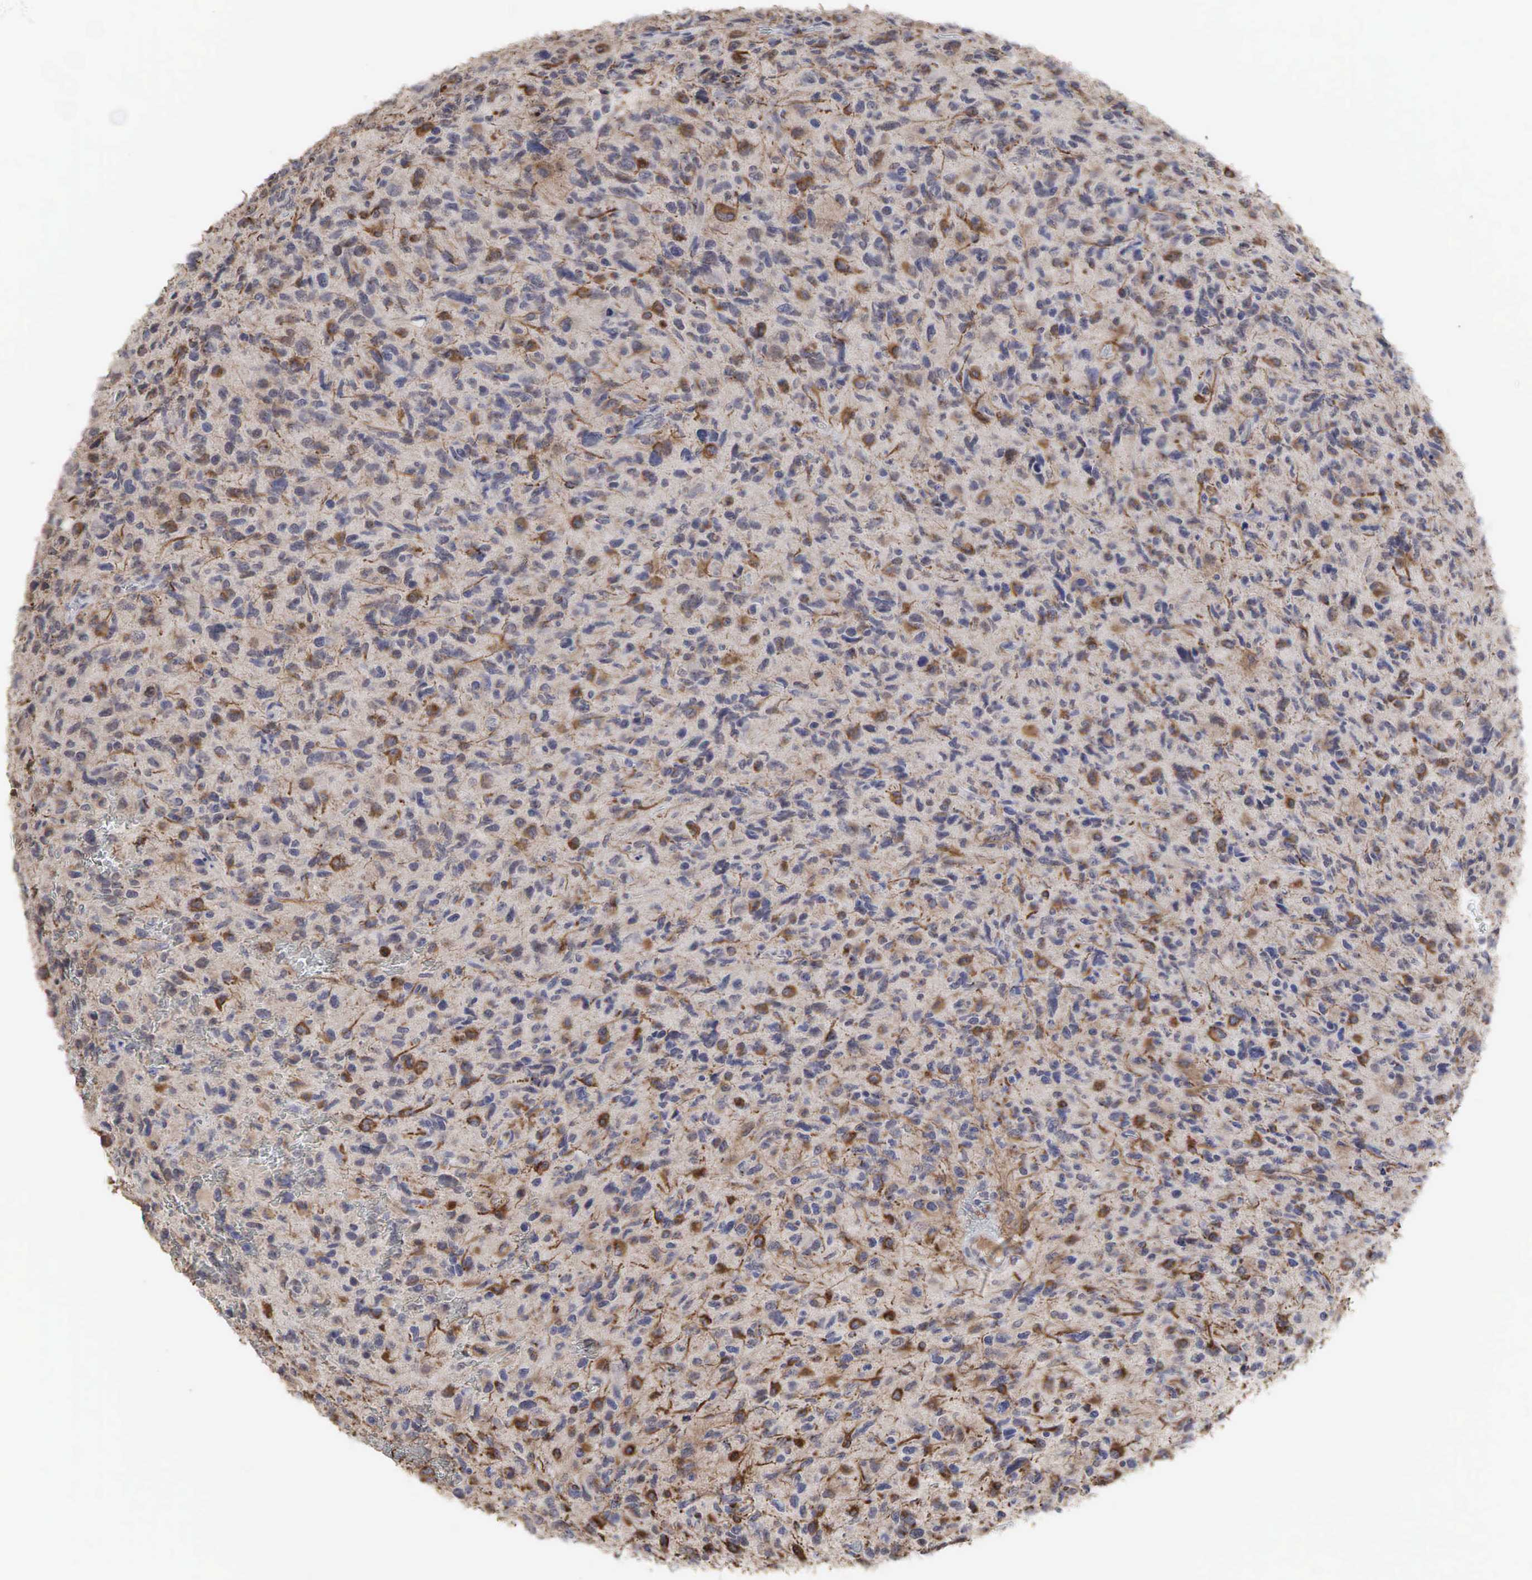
{"staining": {"intensity": "moderate", "quantity": "25%-75%", "location": "cytoplasmic/membranous,nuclear"}, "tissue": "glioma", "cell_type": "Tumor cells", "image_type": "cancer", "snomed": [{"axis": "morphology", "description": "Glioma, malignant, High grade"}, {"axis": "topography", "description": "Brain"}], "caption": "The photomicrograph exhibits immunohistochemical staining of malignant glioma (high-grade). There is moderate cytoplasmic/membranous and nuclear expression is seen in approximately 25%-75% of tumor cells.", "gene": "DKC1", "patient": {"sex": "female", "age": 60}}